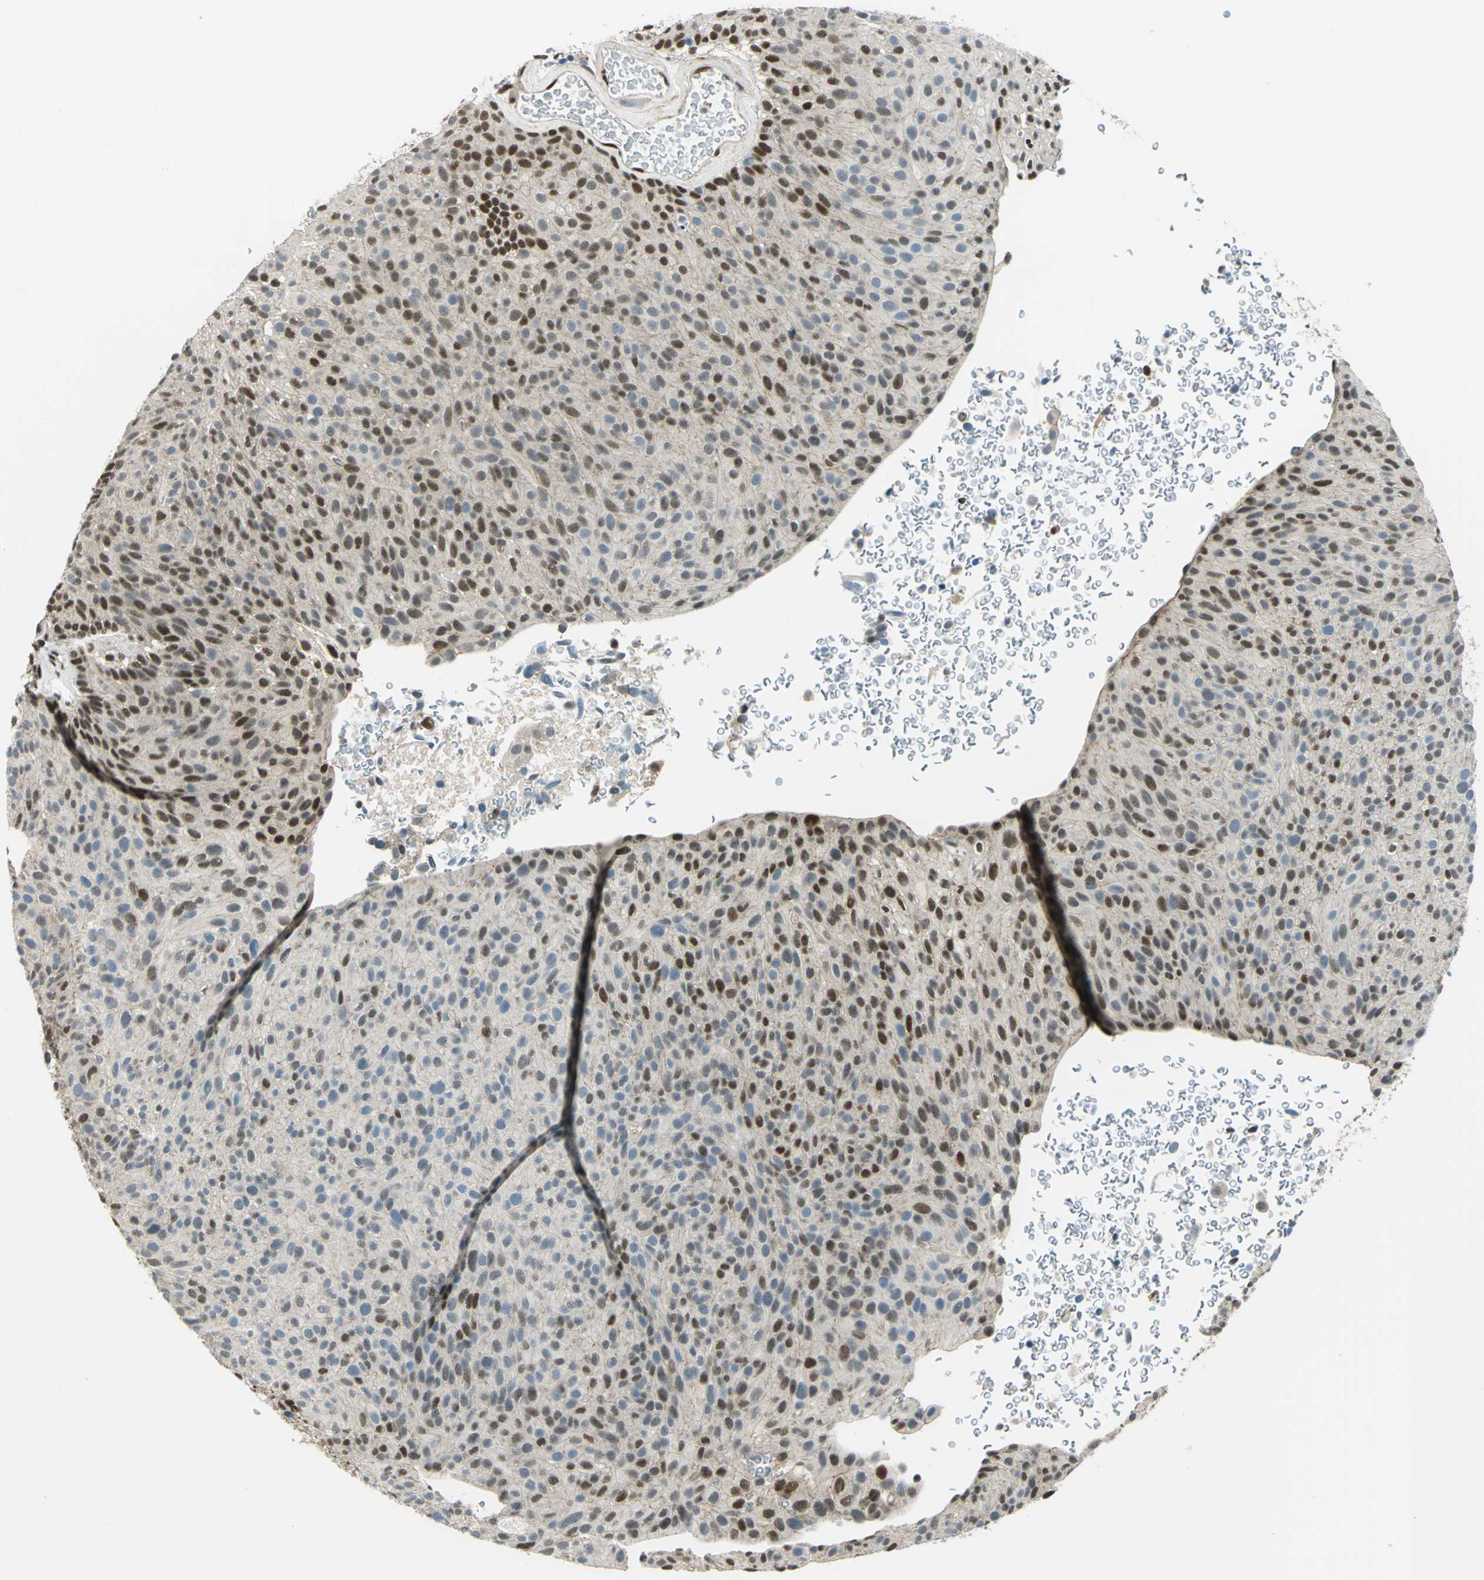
{"staining": {"intensity": "strong", "quantity": "25%-75%", "location": "nuclear"}, "tissue": "urothelial cancer", "cell_type": "Tumor cells", "image_type": "cancer", "snomed": [{"axis": "morphology", "description": "Urothelial carcinoma, Low grade"}, {"axis": "topography", "description": "Urinary bladder"}], "caption": "Immunohistochemistry (DAB (3,3'-diaminobenzidine)) staining of low-grade urothelial carcinoma shows strong nuclear protein positivity in approximately 25%-75% of tumor cells.", "gene": "NFIA", "patient": {"sex": "male", "age": 78}}